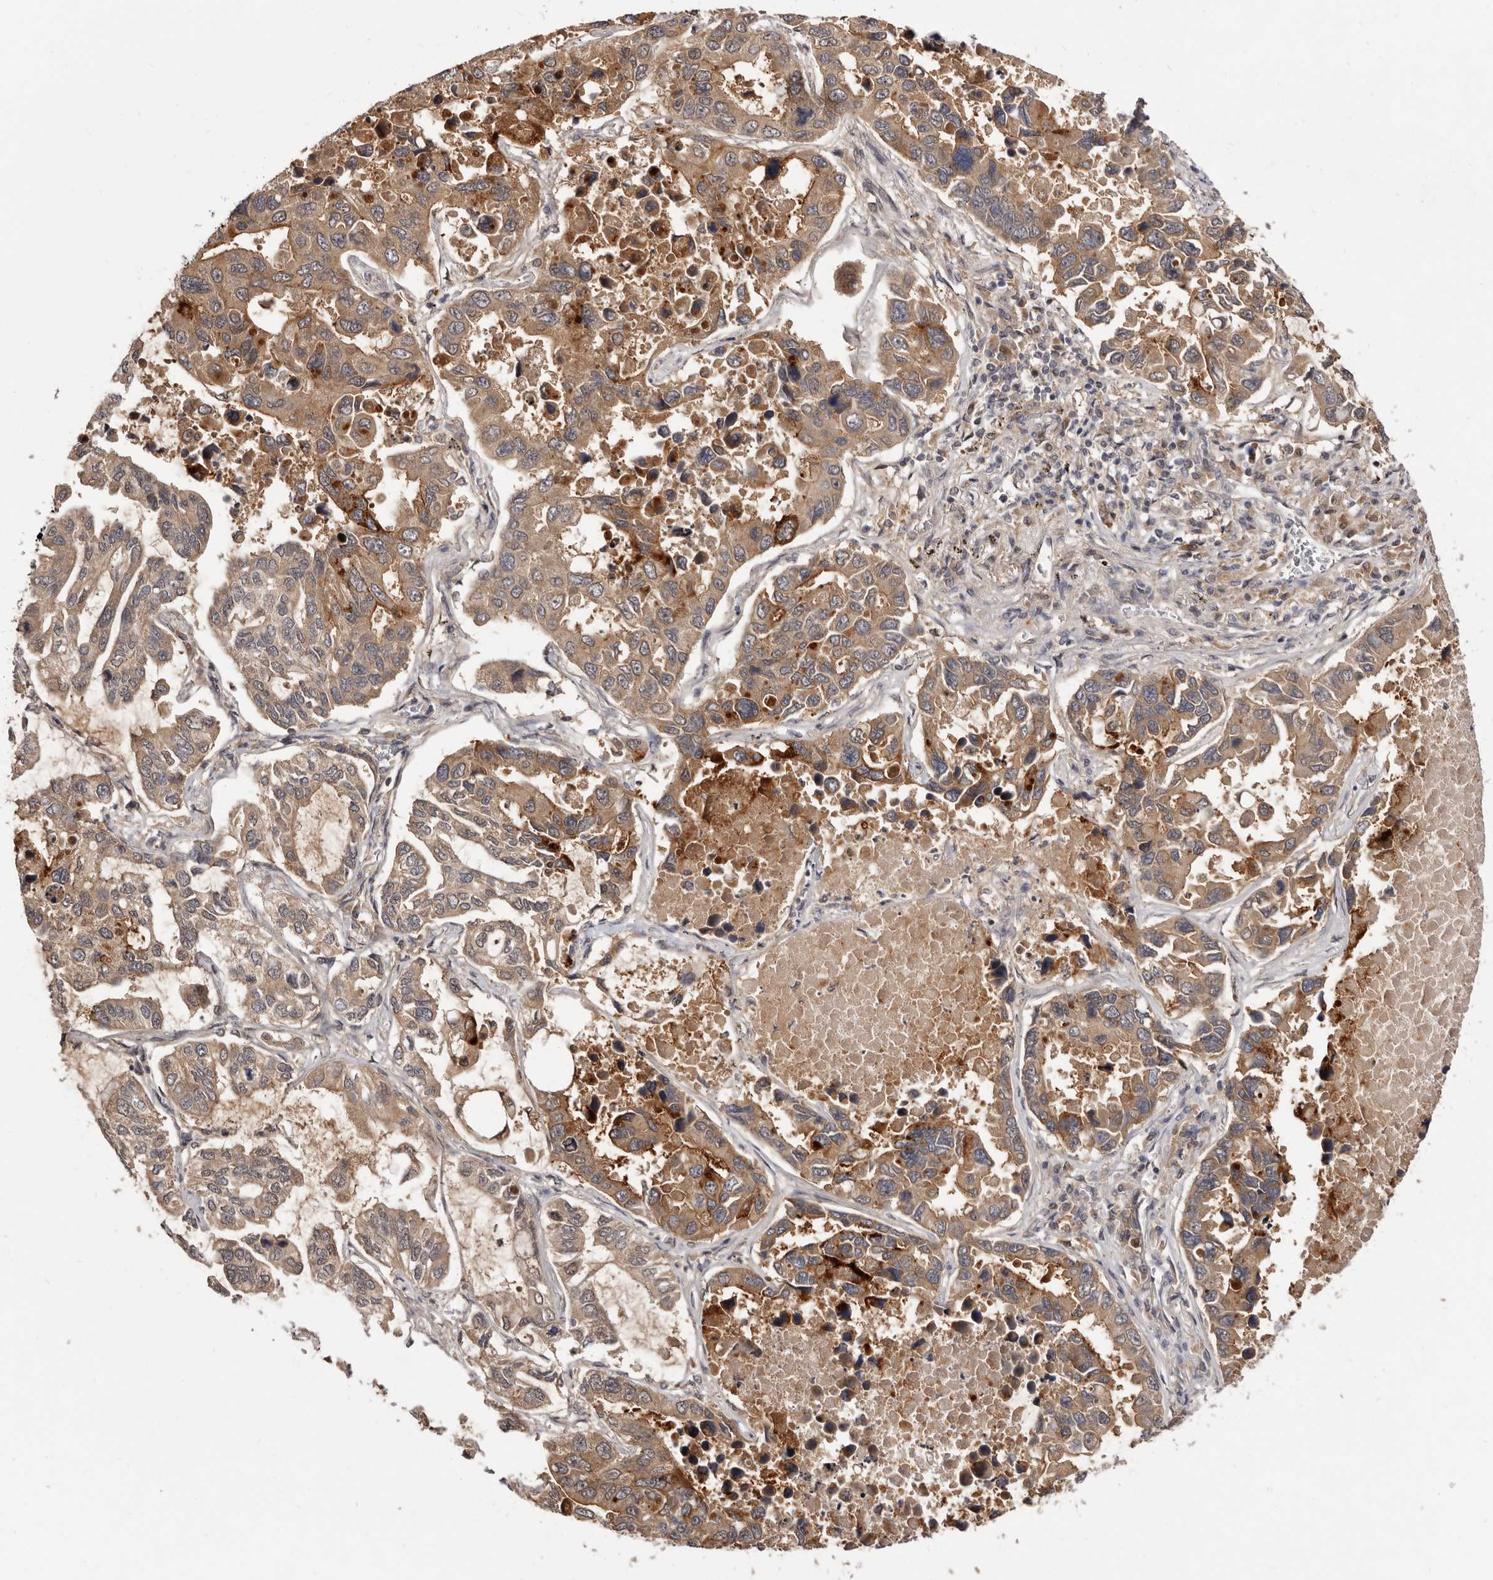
{"staining": {"intensity": "moderate", "quantity": ">75%", "location": "cytoplasmic/membranous"}, "tissue": "lung cancer", "cell_type": "Tumor cells", "image_type": "cancer", "snomed": [{"axis": "morphology", "description": "Adenocarcinoma, NOS"}, {"axis": "topography", "description": "Lung"}], "caption": "DAB (3,3'-diaminobenzidine) immunohistochemical staining of human lung adenocarcinoma reveals moderate cytoplasmic/membranous protein positivity in about >75% of tumor cells. The protein is stained brown, and the nuclei are stained in blue (DAB (3,3'-diaminobenzidine) IHC with brightfield microscopy, high magnification).", "gene": "INAVA", "patient": {"sex": "male", "age": 64}}